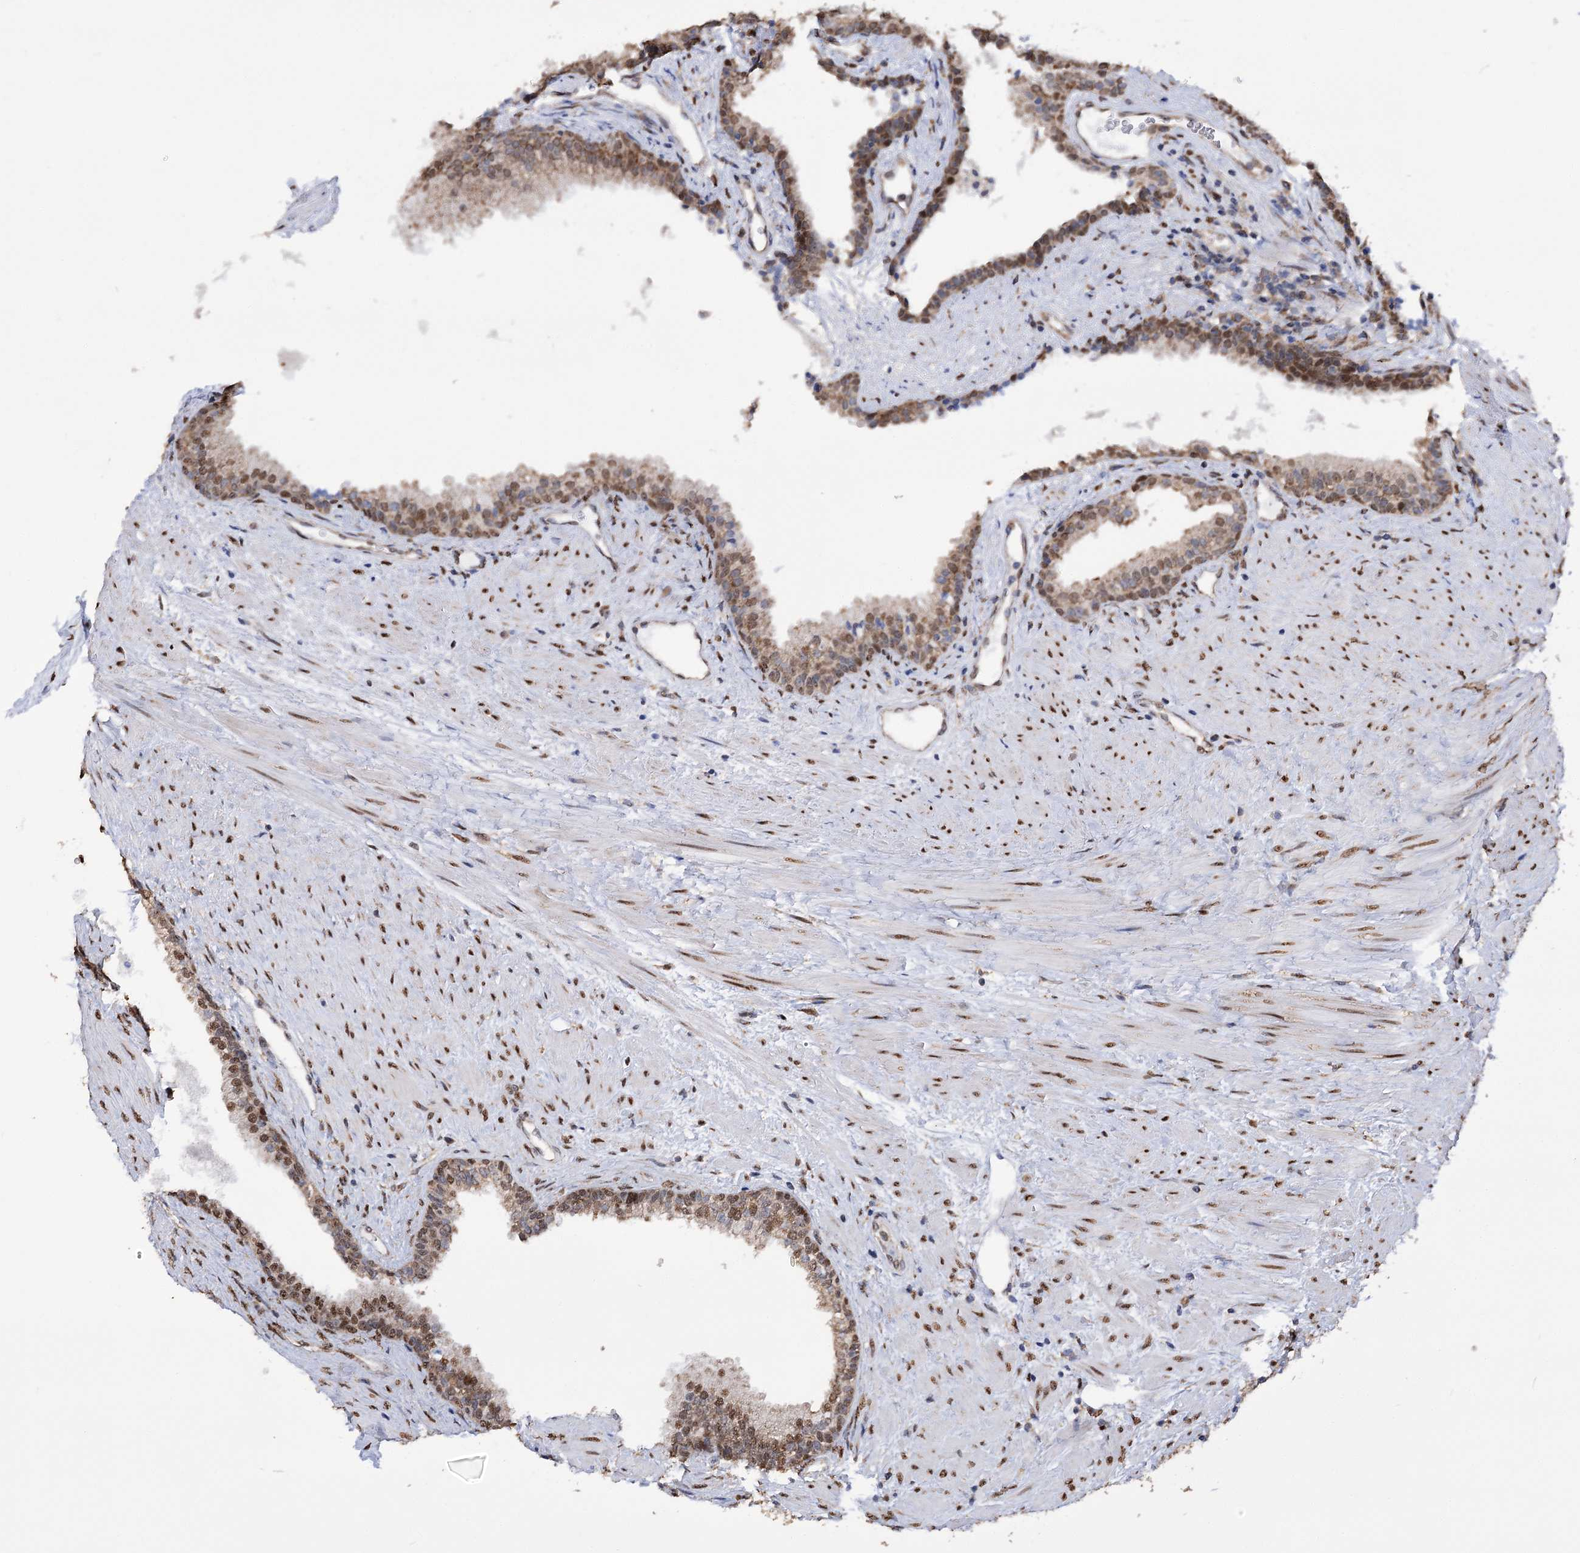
{"staining": {"intensity": "moderate", "quantity": ">75%", "location": "cytoplasmic/membranous,nuclear"}, "tissue": "prostate", "cell_type": "Glandular cells", "image_type": "normal", "snomed": [{"axis": "morphology", "description": "Normal tissue, NOS"}, {"axis": "topography", "description": "Prostate"}], "caption": "Immunohistochemical staining of benign human prostate shows >75% levels of moderate cytoplasmic/membranous,nuclear protein positivity in approximately >75% of glandular cells.", "gene": "NFU1", "patient": {"sex": "male", "age": 76}}